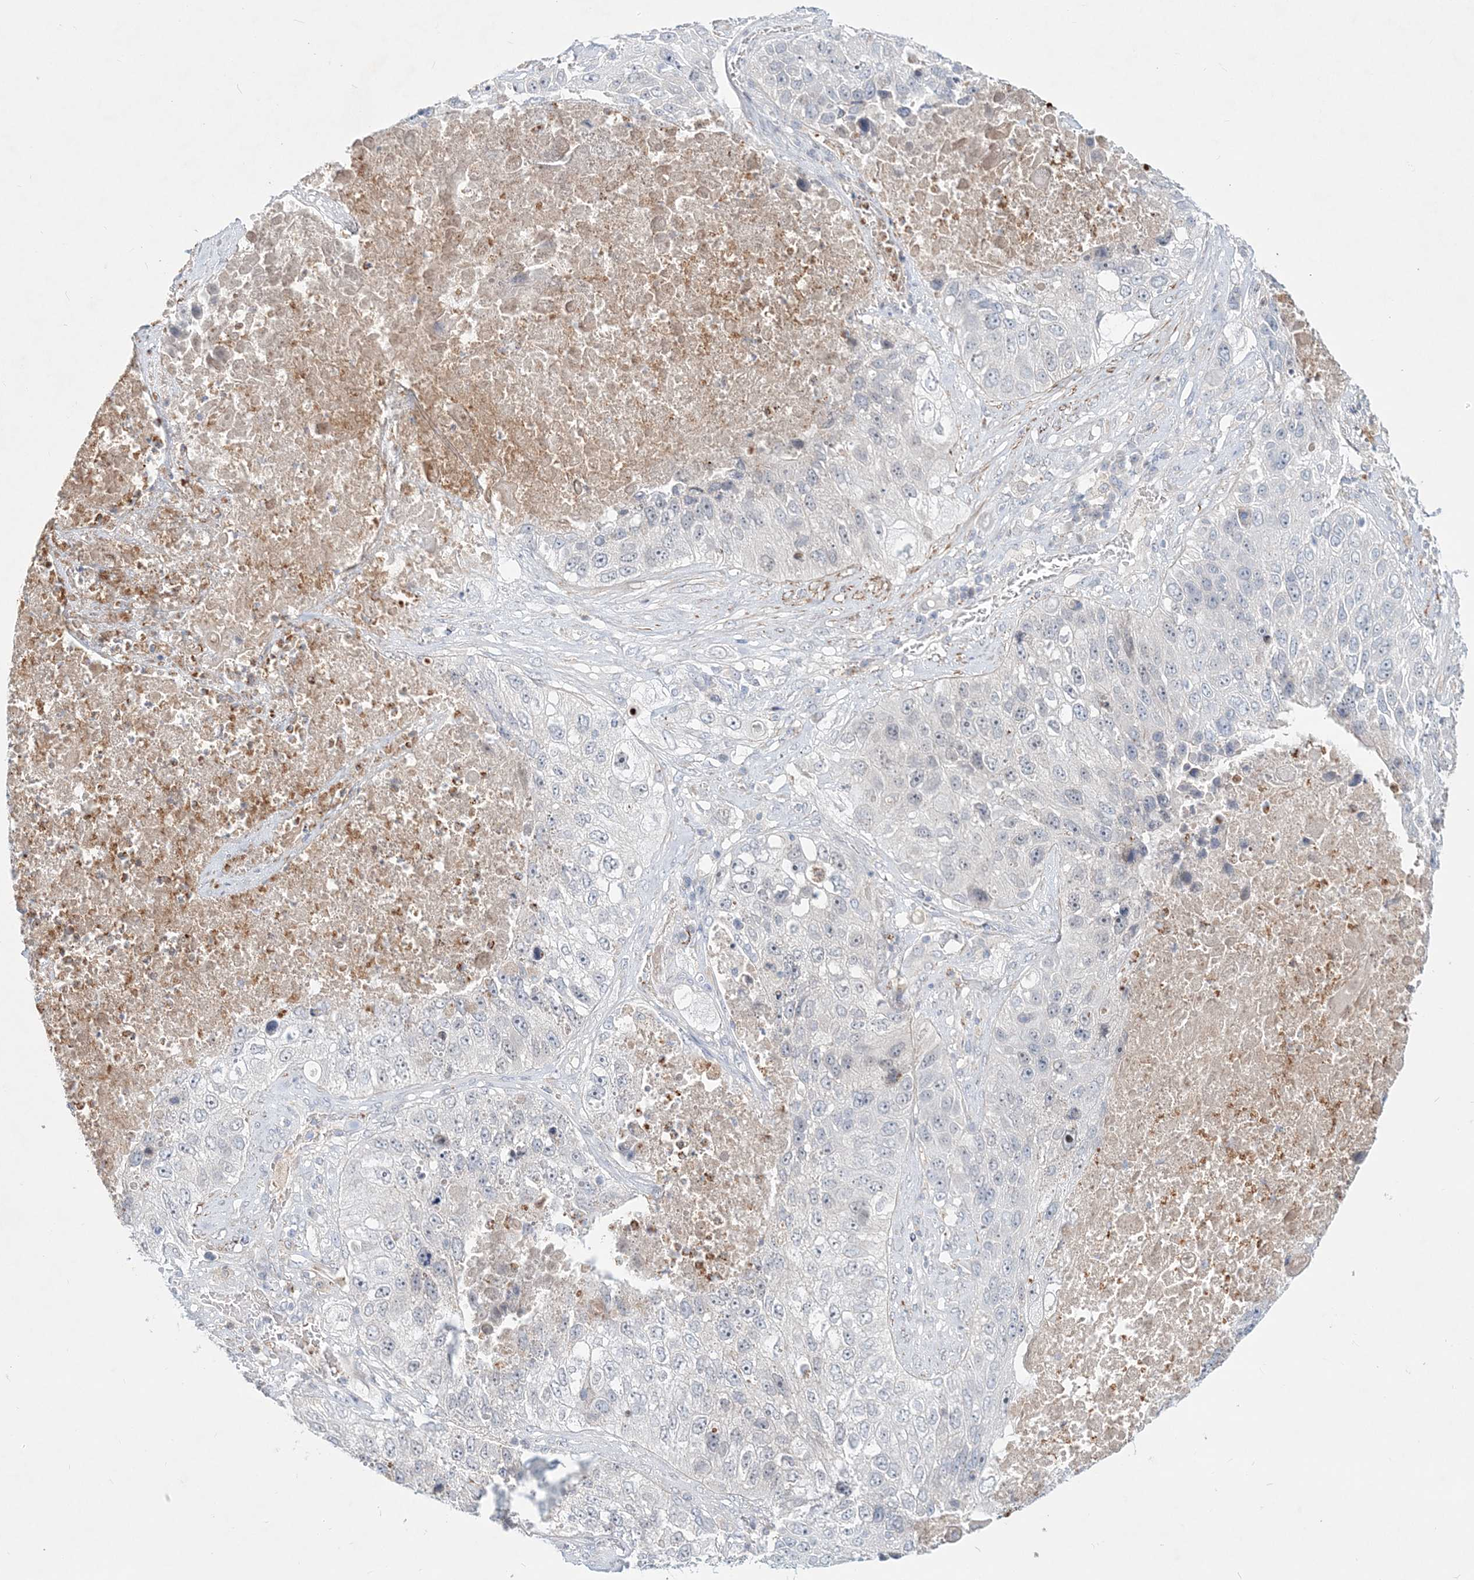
{"staining": {"intensity": "negative", "quantity": "none", "location": "none"}, "tissue": "lung cancer", "cell_type": "Tumor cells", "image_type": "cancer", "snomed": [{"axis": "morphology", "description": "Squamous cell carcinoma, NOS"}, {"axis": "topography", "description": "Lung"}], "caption": "A histopathology image of lung cancer (squamous cell carcinoma) stained for a protein exhibits no brown staining in tumor cells. (DAB (3,3'-diaminobenzidine) immunohistochemistry (IHC), high magnification).", "gene": "DNAH5", "patient": {"sex": "male", "age": 61}}